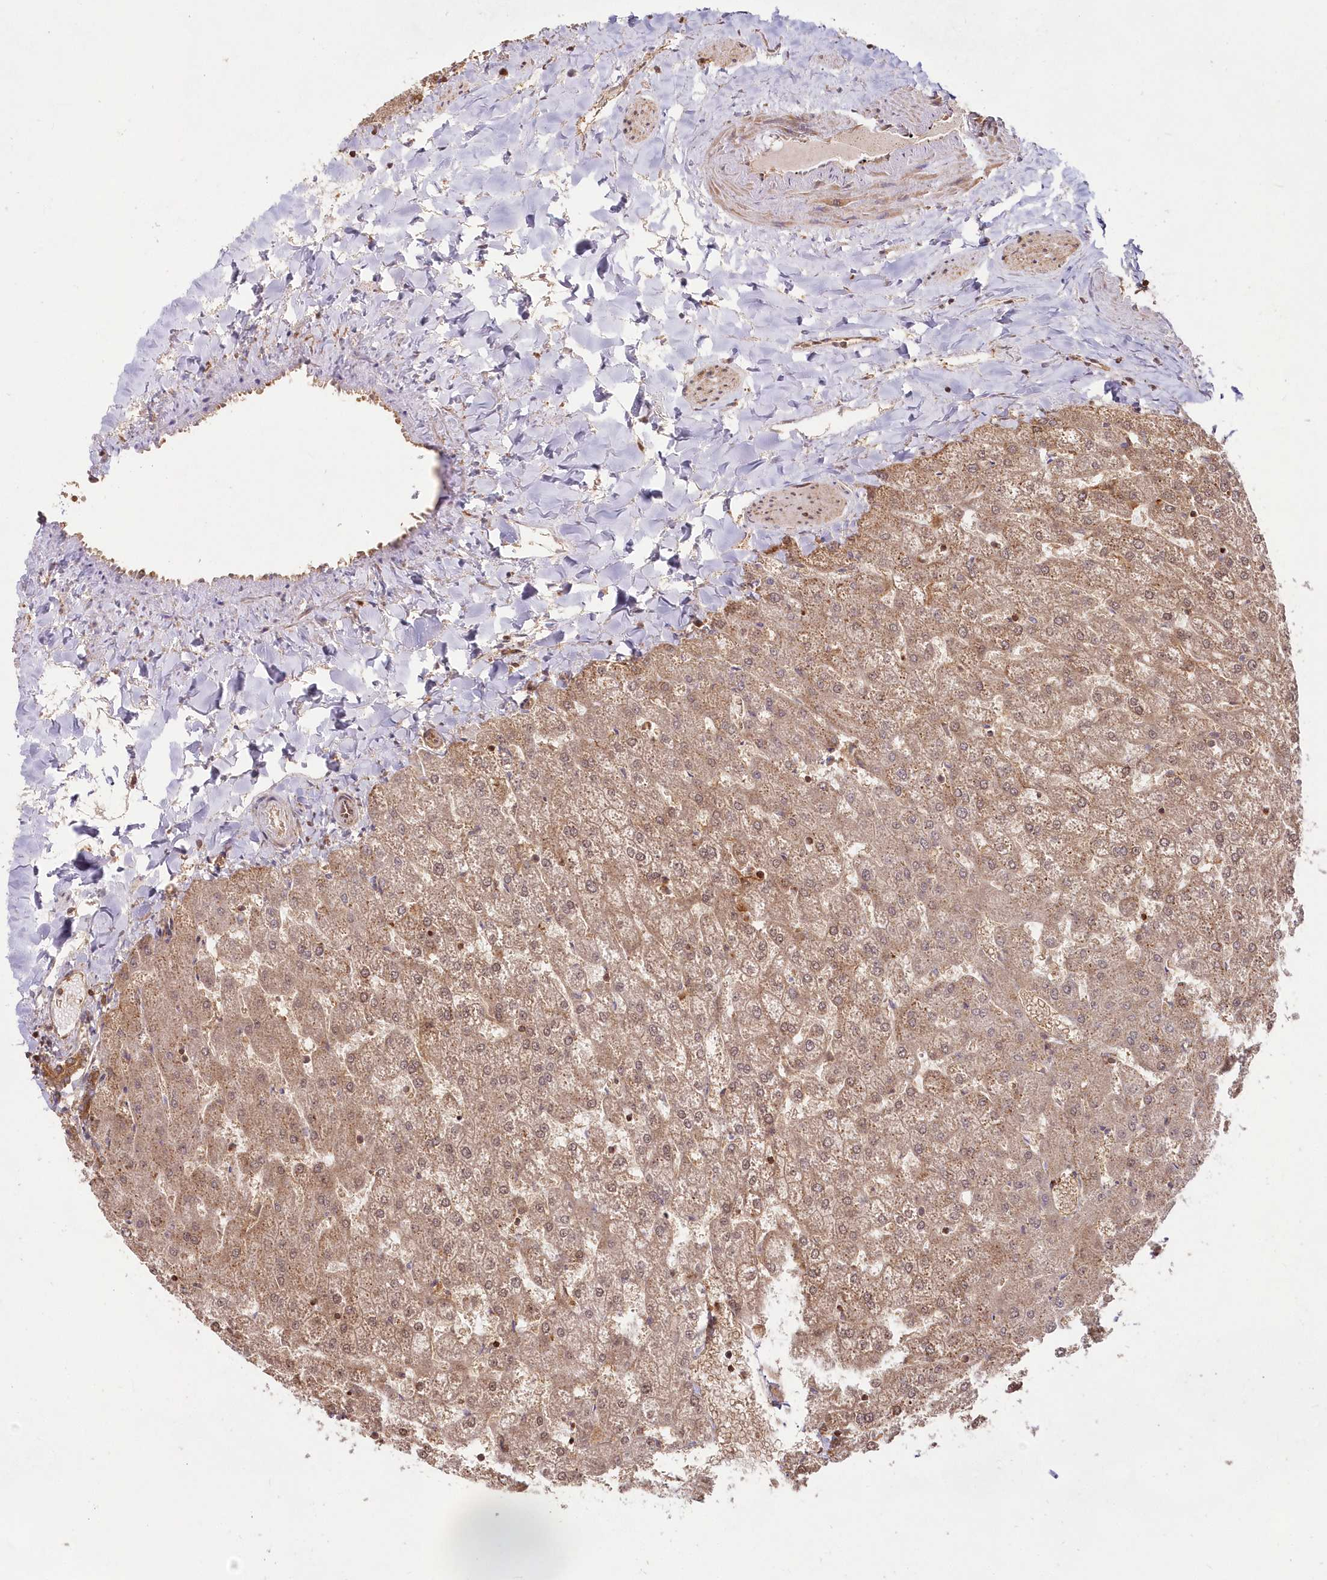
{"staining": {"intensity": "moderate", "quantity": ">75%", "location": "cytoplasmic/membranous"}, "tissue": "liver", "cell_type": "Hepatocytes", "image_type": "normal", "snomed": [{"axis": "morphology", "description": "Normal tissue, NOS"}, {"axis": "topography", "description": "Liver"}], "caption": "Immunohistochemical staining of unremarkable human liver demonstrates moderate cytoplasmic/membranous protein staining in about >75% of hepatocytes. The protein is stained brown, and the nuclei are stained in blue (DAB (3,3'-diaminobenzidine) IHC with brightfield microscopy, high magnification).", "gene": "IMPA1", "patient": {"sex": "female", "age": 32}}